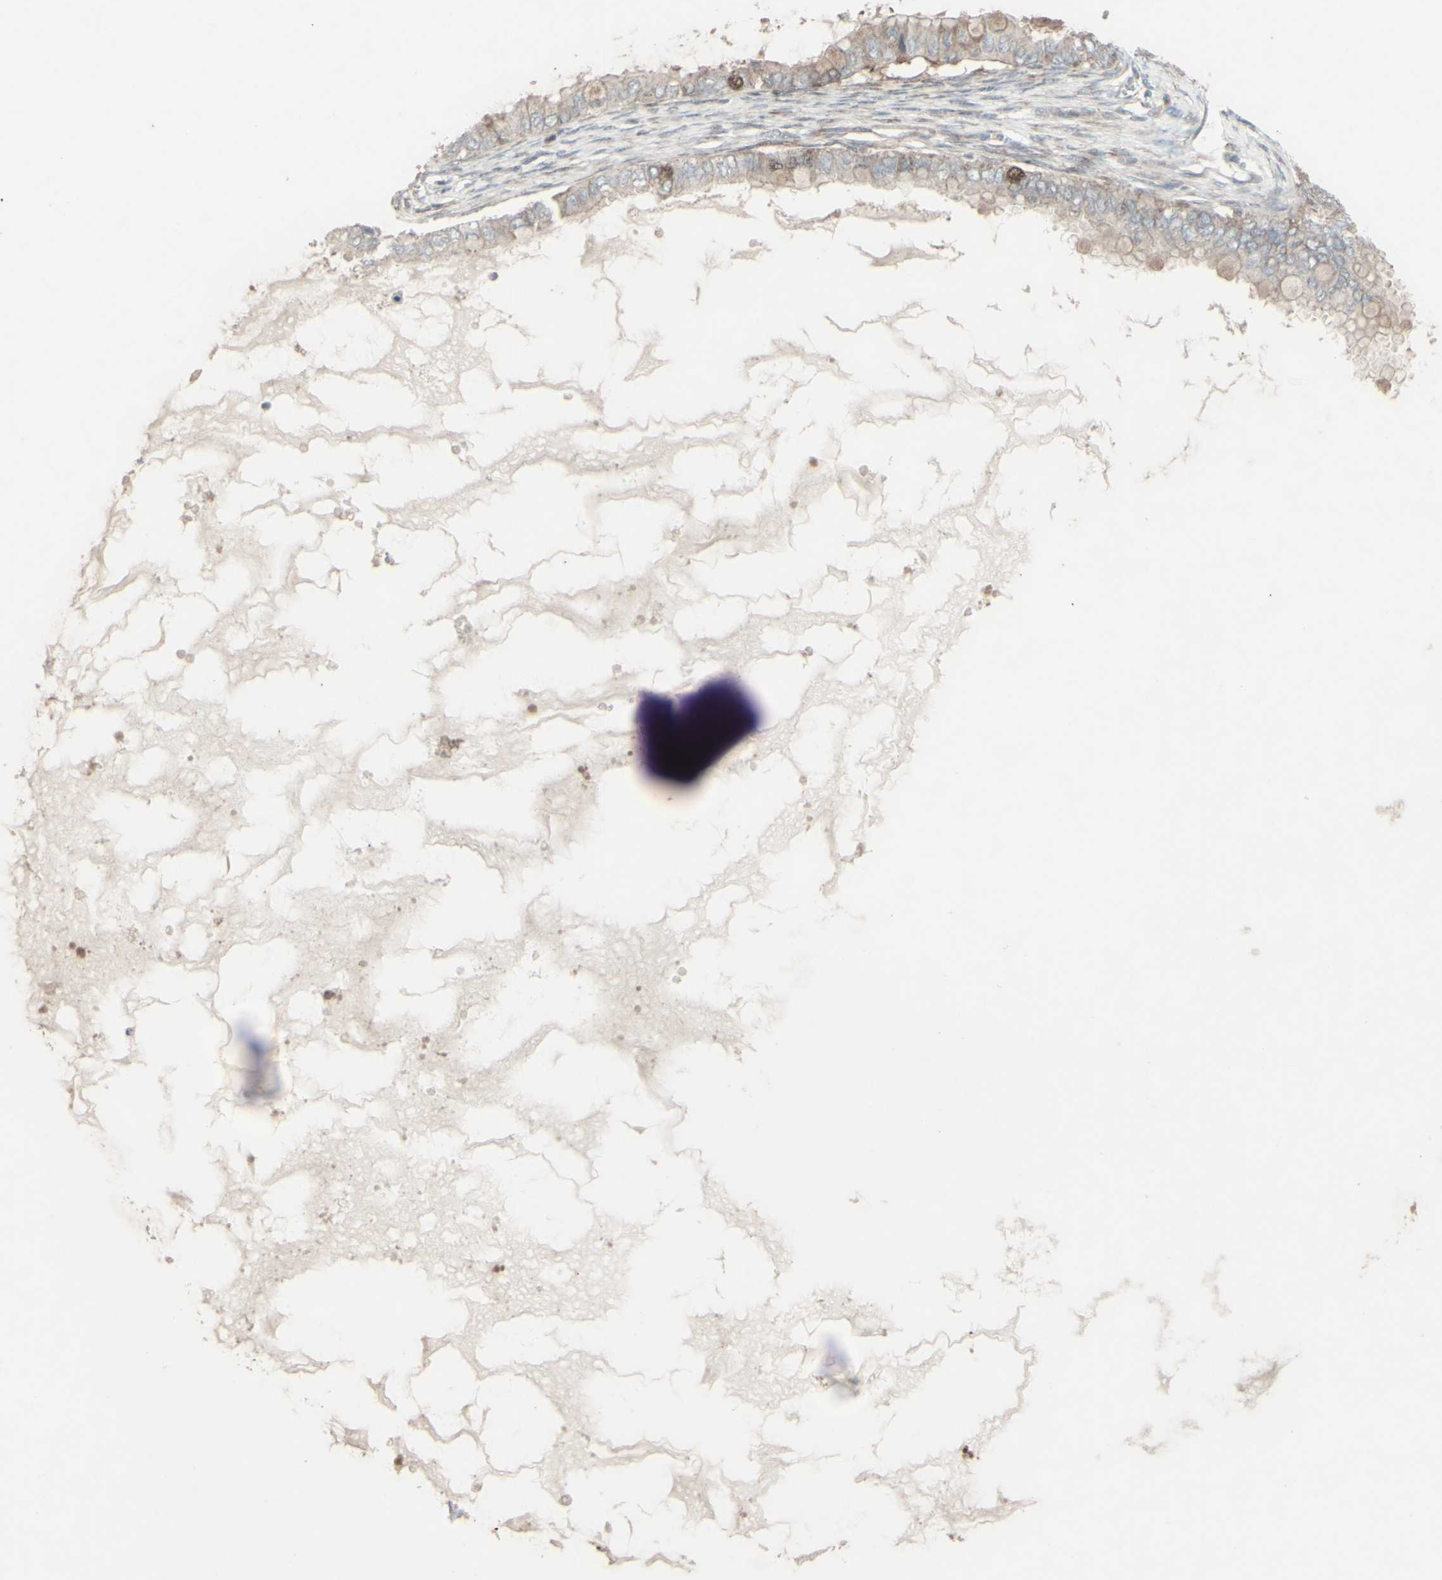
{"staining": {"intensity": "moderate", "quantity": "<25%", "location": "cytoplasmic/membranous,nuclear"}, "tissue": "ovarian cancer", "cell_type": "Tumor cells", "image_type": "cancer", "snomed": [{"axis": "morphology", "description": "Cystadenocarcinoma, mucinous, NOS"}, {"axis": "topography", "description": "Ovary"}], "caption": "The image shows immunohistochemical staining of ovarian cancer. There is moderate cytoplasmic/membranous and nuclear expression is appreciated in about <25% of tumor cells.", "gene": "GMNN", "patient": {"sex": "female", "age": 80}}